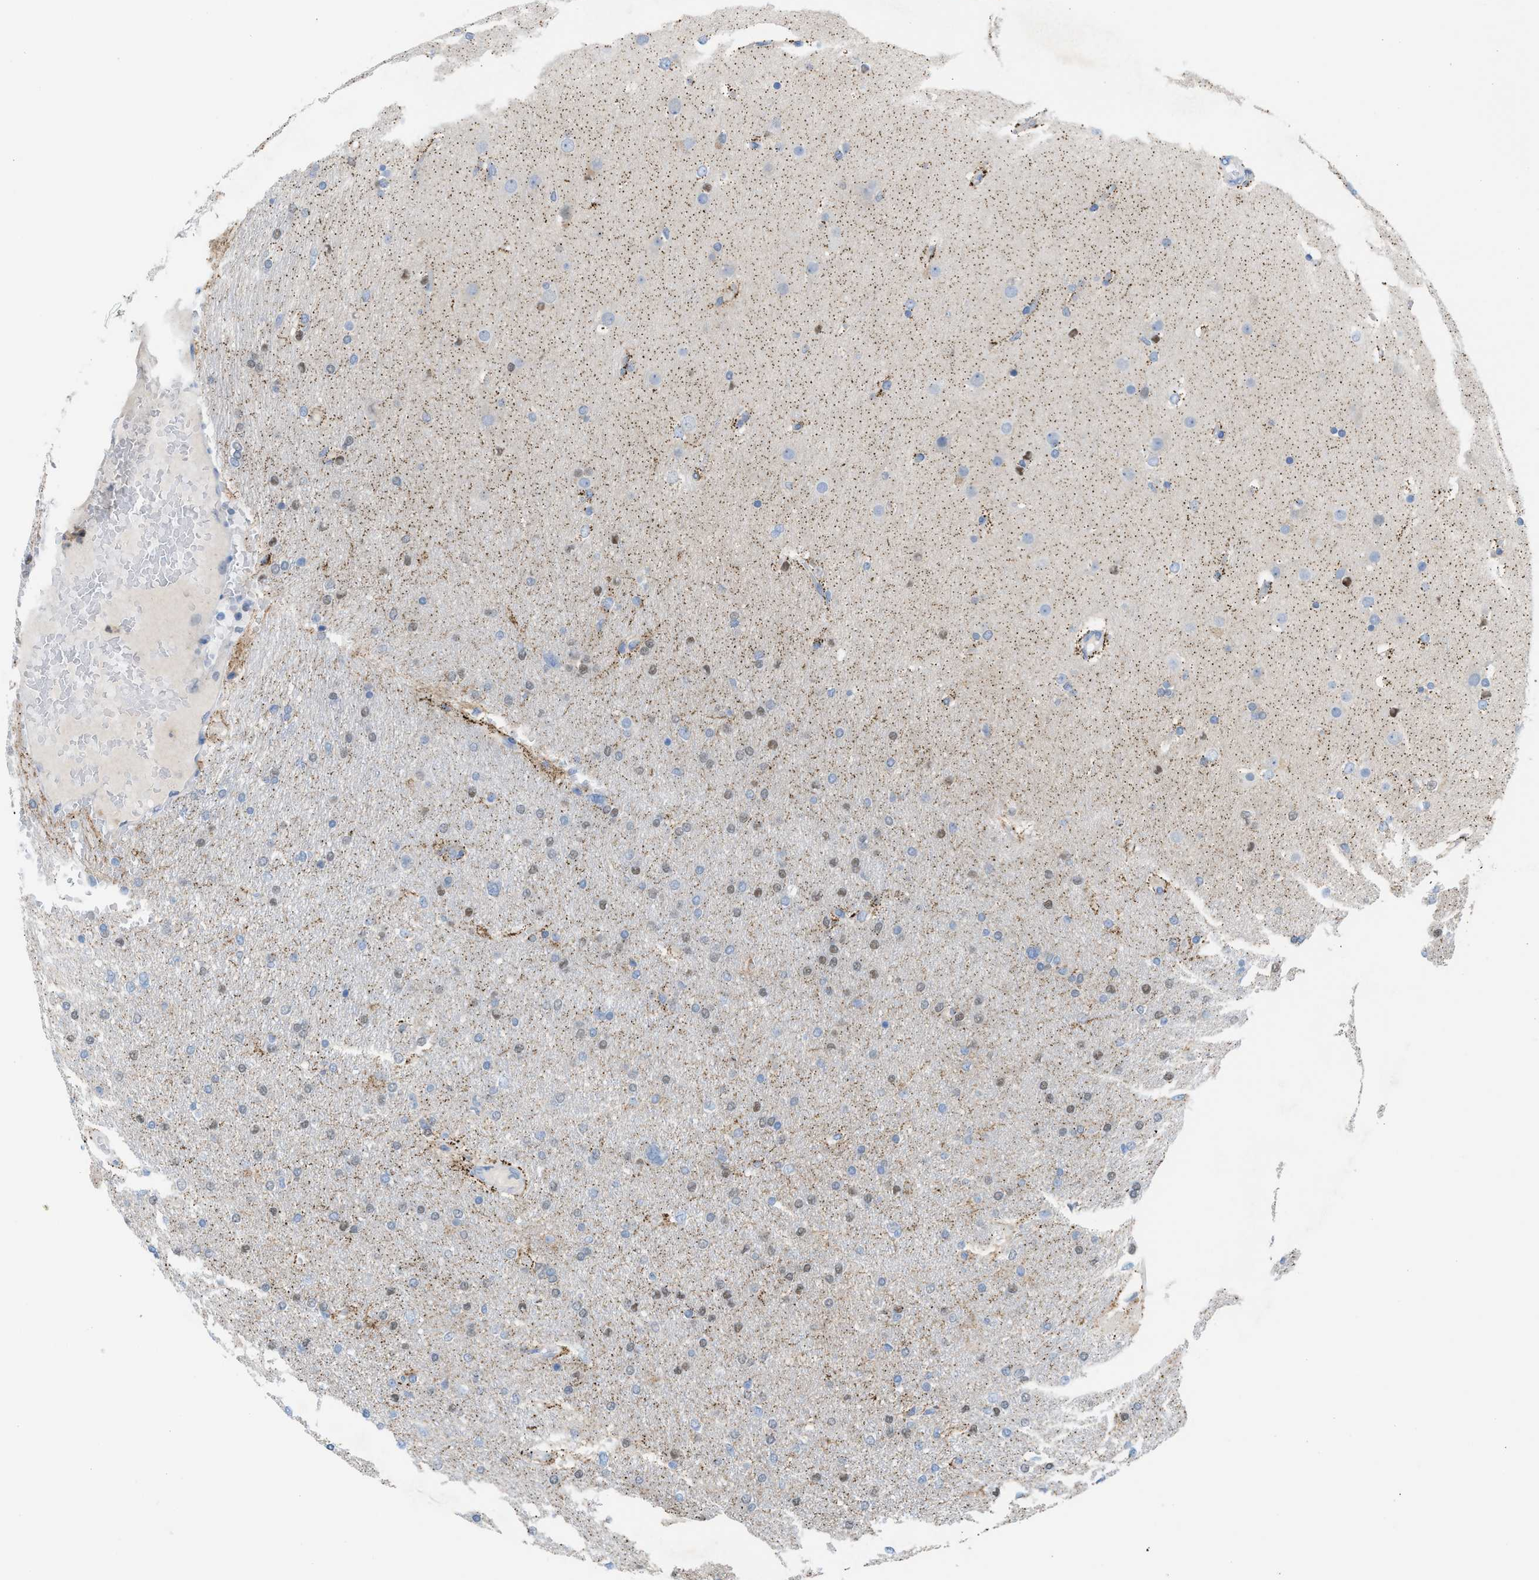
{"staining": {"intensity": "weak", "quantity": "<25%", "location": "nuclear"}, "tissue": "glioma", "cell_type": "Tumor cells", "image_type": "cancer", "snomed": [{"axis": "morphology", "description": "Glioma, malignant, High grade"}, {"axis": "topography", "description": "Cerebral cortex"}], "caption": "Immunohistochemistry (IHC) of human glioma displays no positivity in tumor cells.", "gene": "PPM1D", "patient": {"sex": "female", "age": 36}}